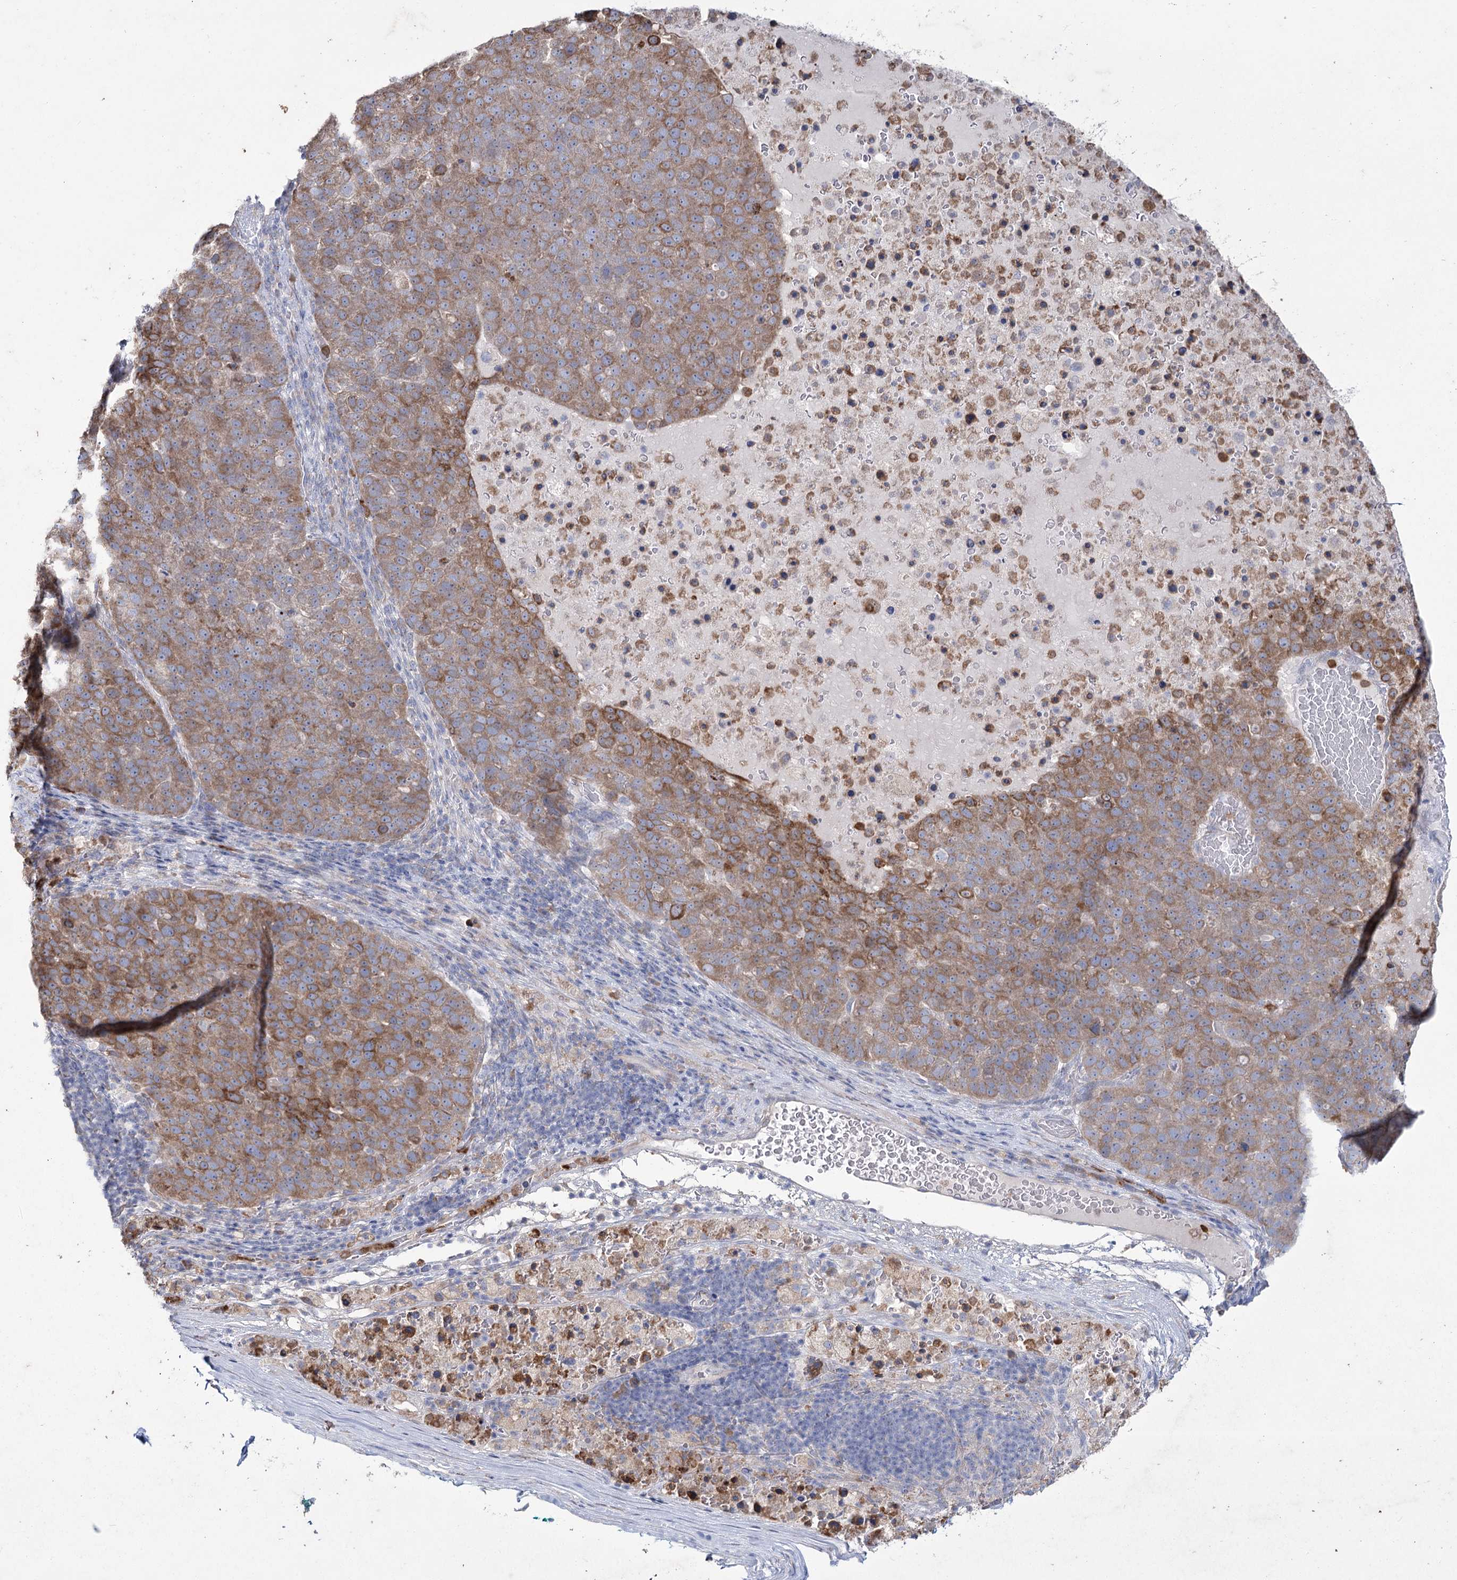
{"staining": {"intensity": "moderate", "quantity": ">75%", "location": "cytoplasmic/membranous"}, "tissue": "pancreatic cancer", "cell_type": "Tumor cells", "image_type": "cancer", "snomed": [{"axis": "morphology", "description": "Adenocarcinoma, NOS"}, {"axis": "topography", "description": "Pancreas"}], "caption": "A photomicrograph showing moderate cytoplasmic/membranous staining in about >75% of tumor cells in pancreatic cancer, as visualized by brown immunohistochemical staining.", "gene": "NIPAL4", "patient": {"sex": "female", "age": 61}}